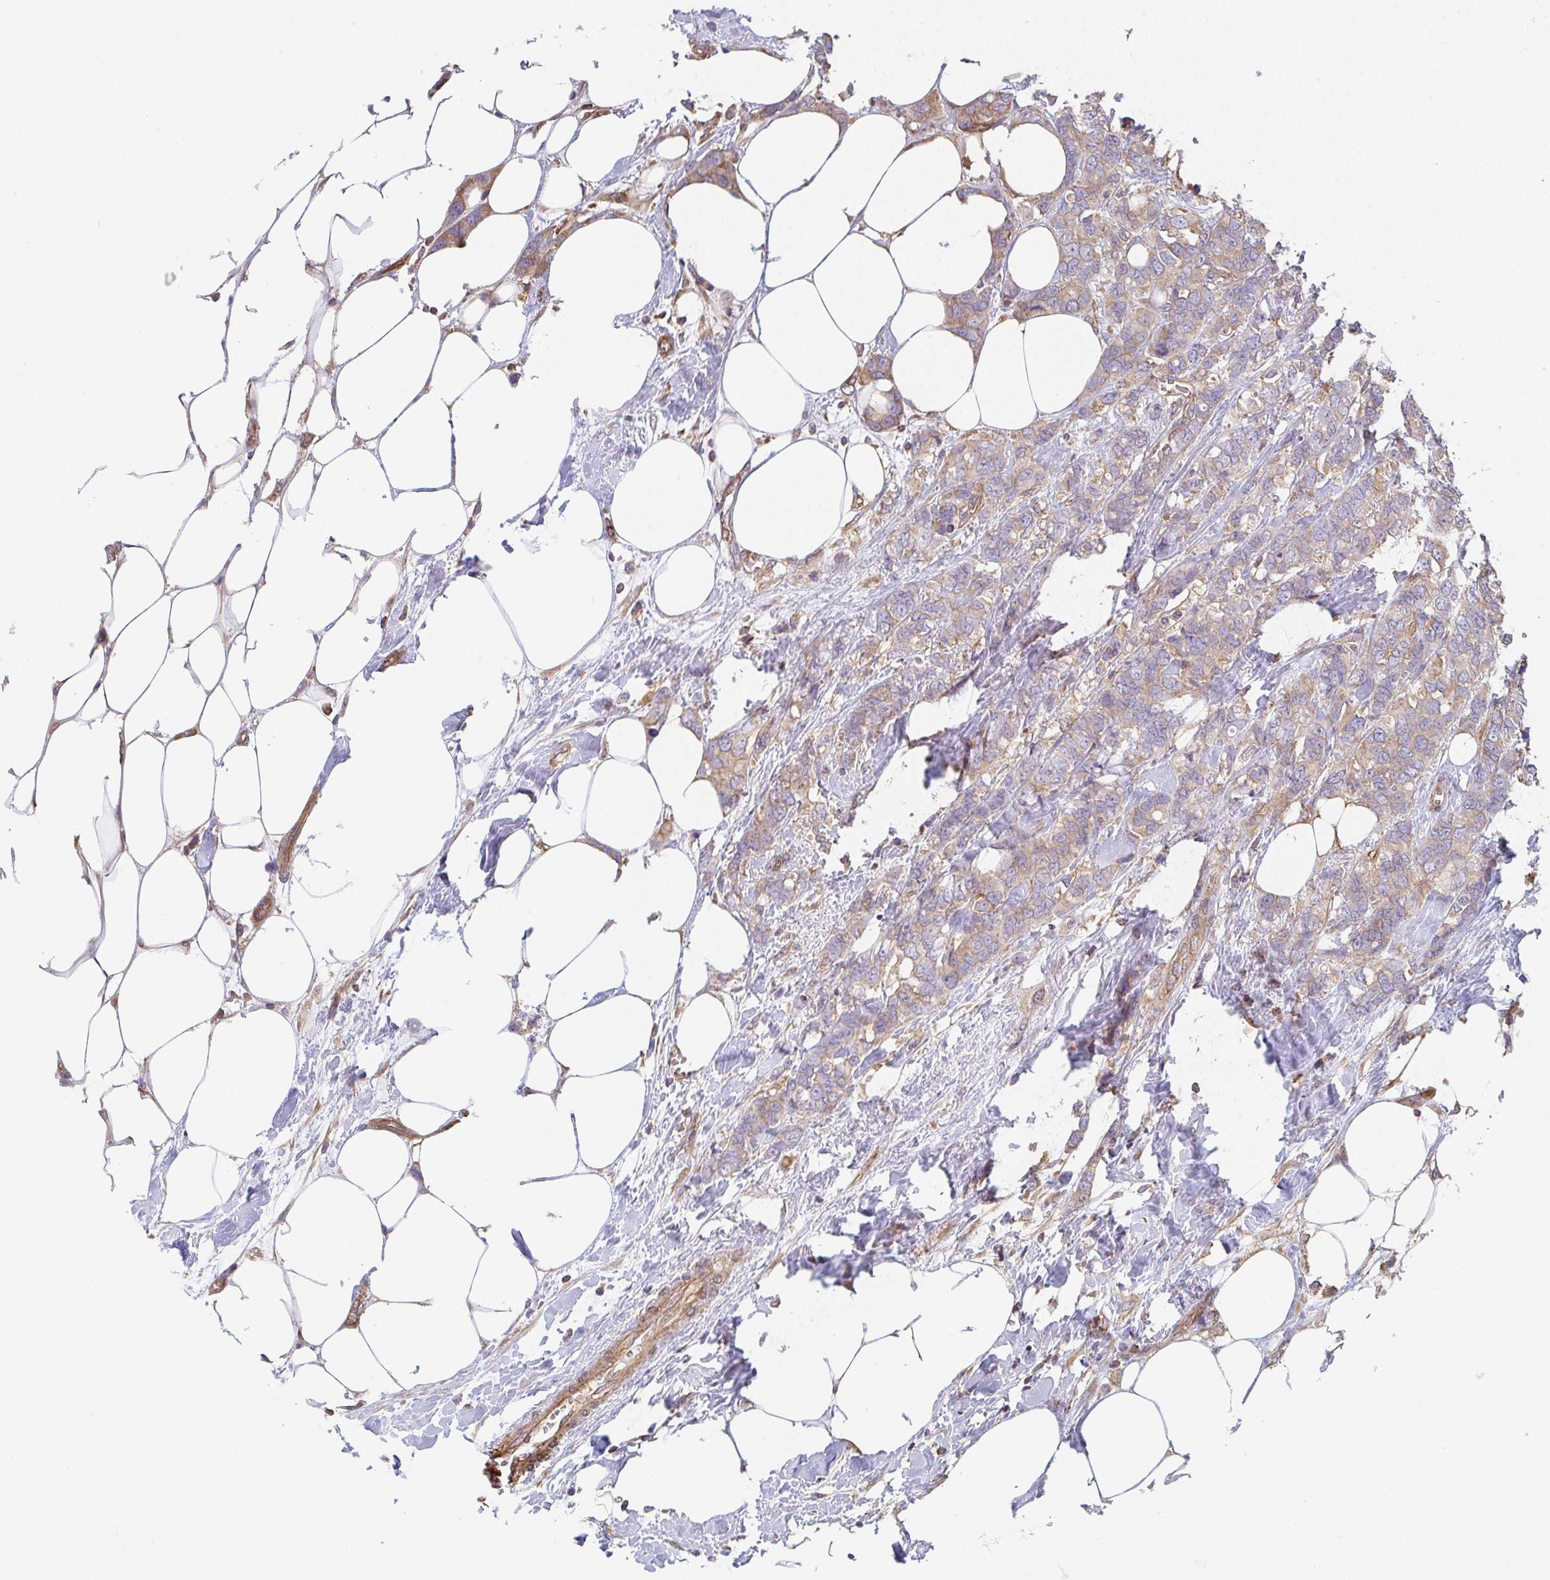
{"staining": {"intensity": "weak", "quantity": ">75%", "location": "cytoplasmic/membranous"}, "tissue": "breast cancer", "cell_type": "Tumor cells", "image_type": "cancer", "snomed": [{"axis": "morphology", "description": "Lobular carcinoma"}, {"axis": "topography", "description": "Breast"}], "caption": "Immunohistochemistry (IHC) of human breast cancer displays low levels of weak cytoplasmic/membranous positivity in about >75% of tumor cells.", "gene": "TMEM229A", "patient": {"sex": "female", "age": 91}}